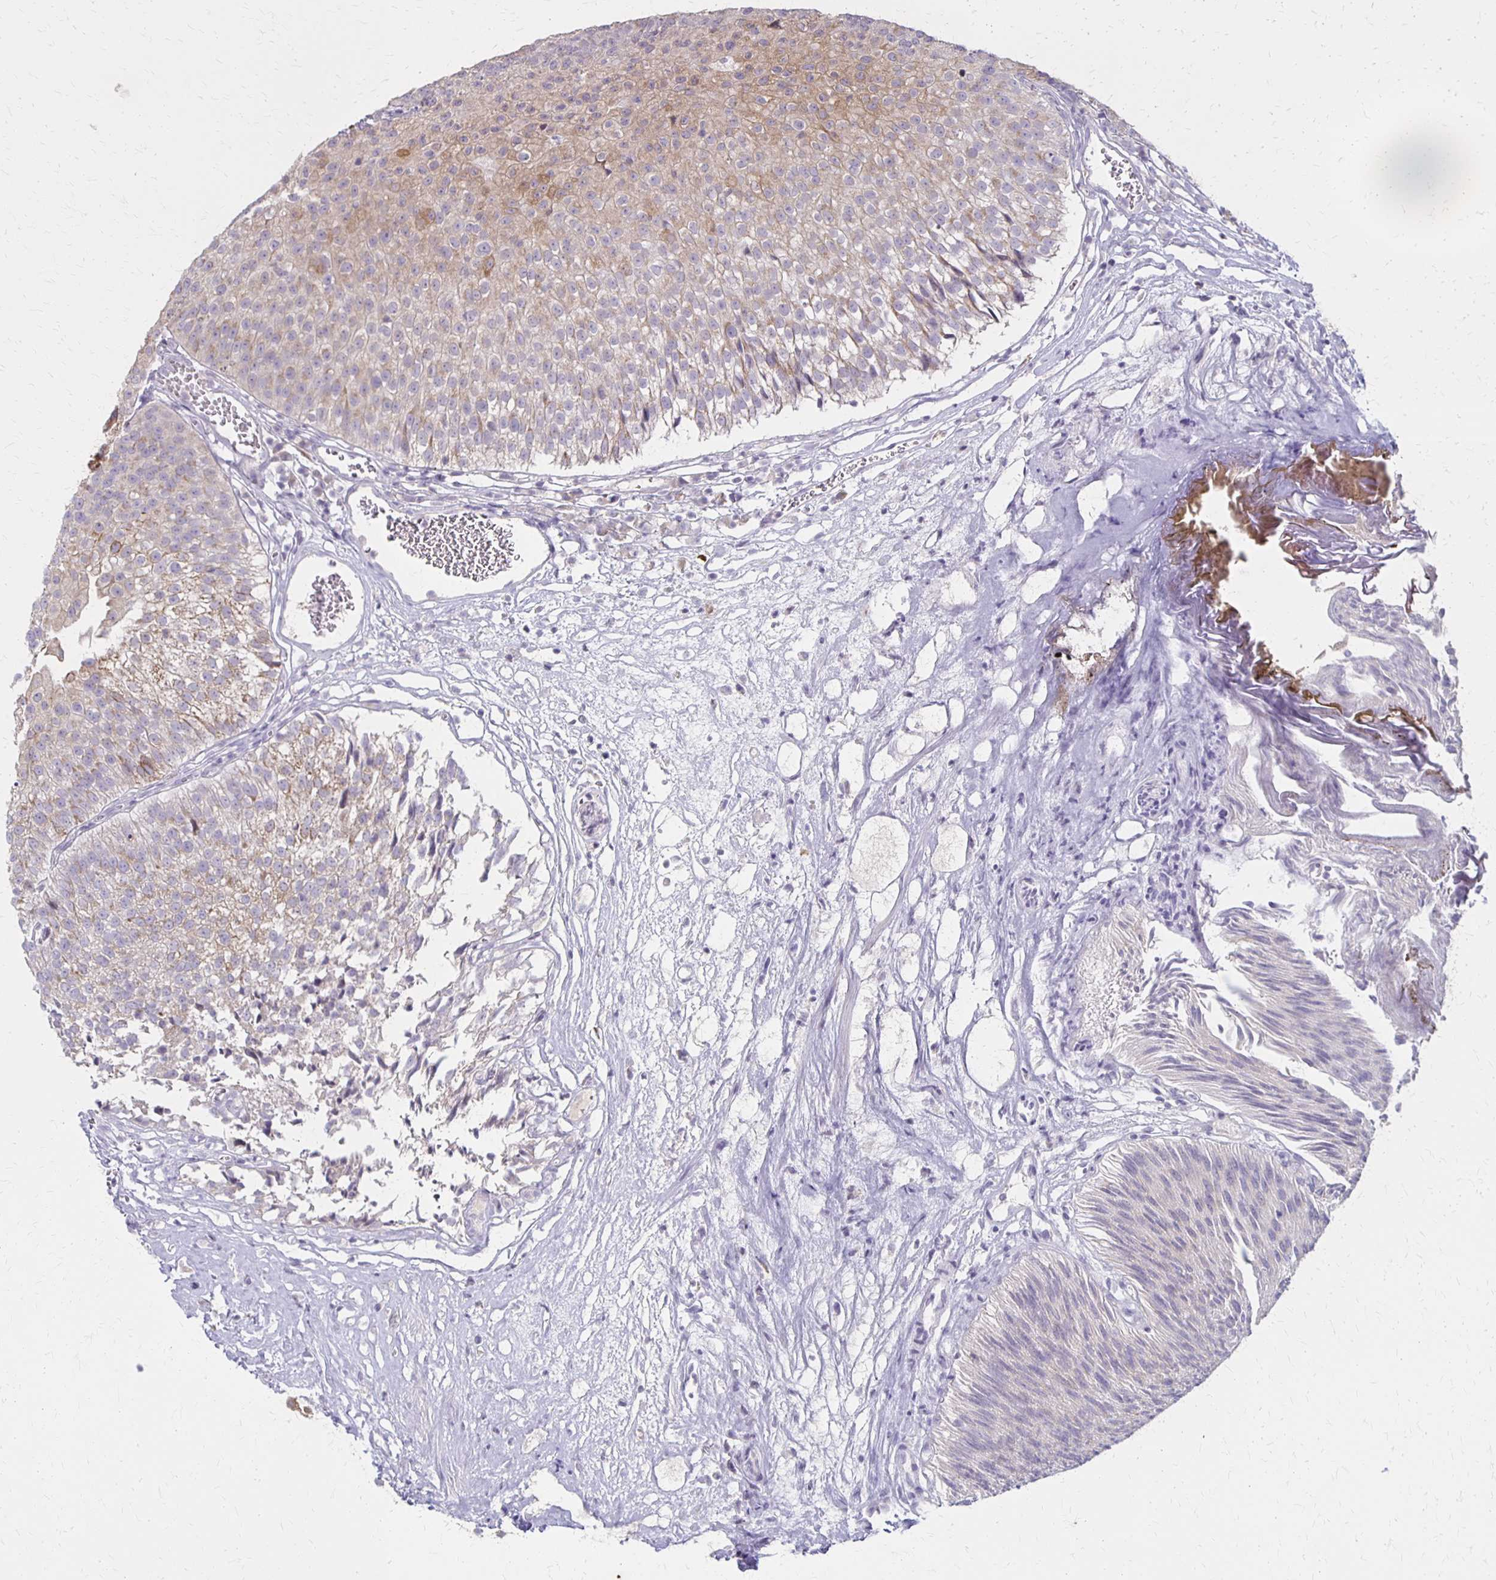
{"staining": {"intensity": "weak", "quantity": "25%-75%", "location": "cytoplasmic/membranous"}, "tissue": "urothelial cancer", "cell_type": "Tumor cells", "image_type": "cancer", "snomed": [{"axis": "morphology", "description": "Urothelial carcinoma, Low grade"}, {"axis": "topography", "description": "Urinary bladder"}], "caption": "Protein staining exhibits weak cytoplasmic/membranous positivity in about 25%-75% of tumor cells in urothelial cancer. The staining is performed using DAB brown chromogen to label protein expression. The nuclei are counter-stained blue using hematoxylin.", "gene": "SLC35E2B", "patient": {"sex": "male", "age": 80}}